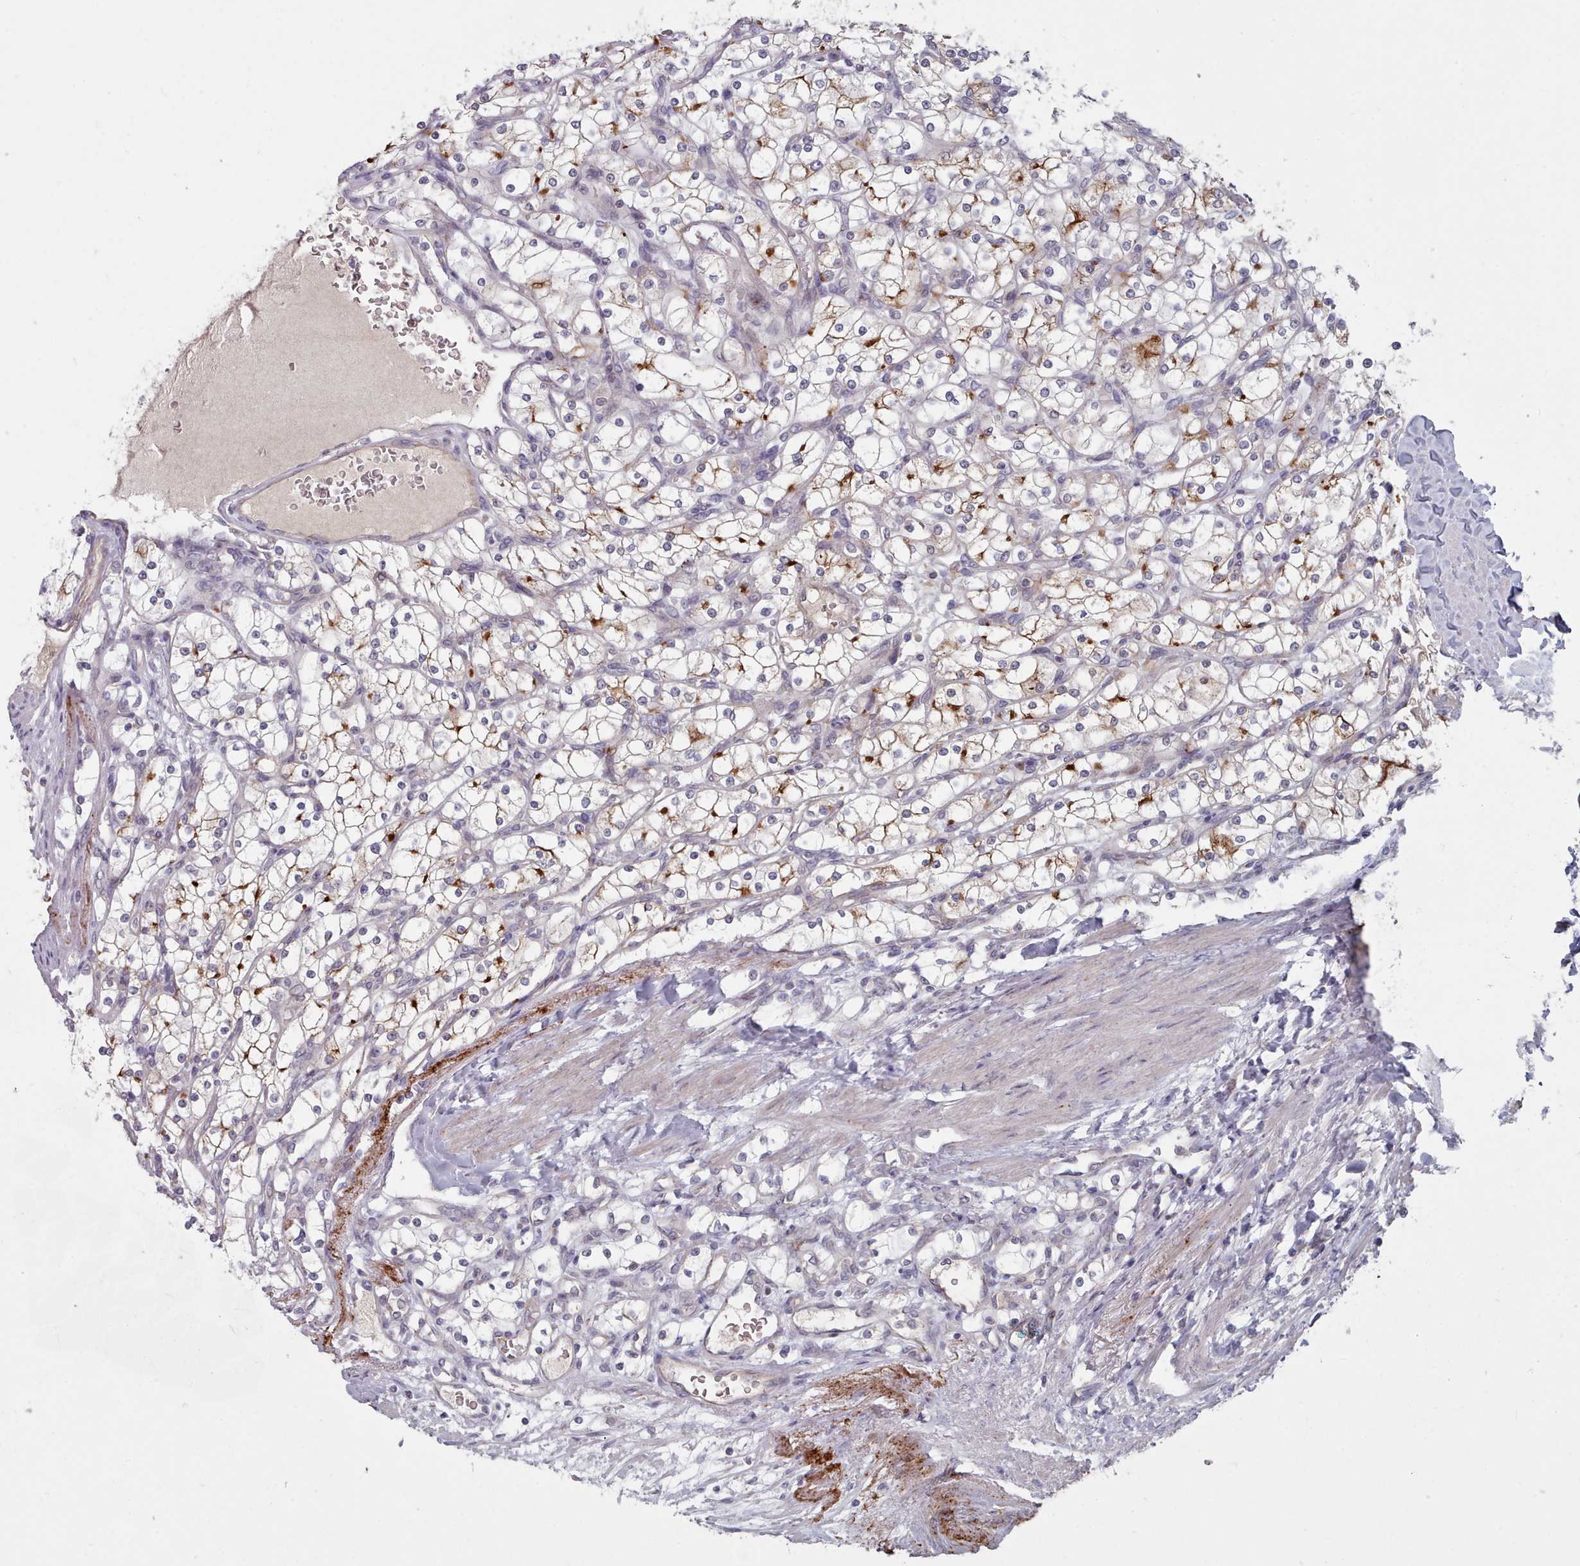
{"staining": {"intensity": "moderate", "quantity": "25%-75%", "location": "cytoplasmic/membranous"}, "tissue": "renal cancer", "cell_type": "Tumor cells", "image_type": "cancer", "snomed": [{"axis": "morphology", "description": "Adenocarcinoma, NOS"}, {"axis": "topography", "description": "Kidney"}], "caption": "Immunohistochemistry (IHC) of human adenocarcinoma (renal) shows medium levels of moderate cytoplasmic/membranous expression in approximately 25%-75% of tumor cells.", "gene": "TRARG1", "patient": {"sex": "male", "age": 80}}